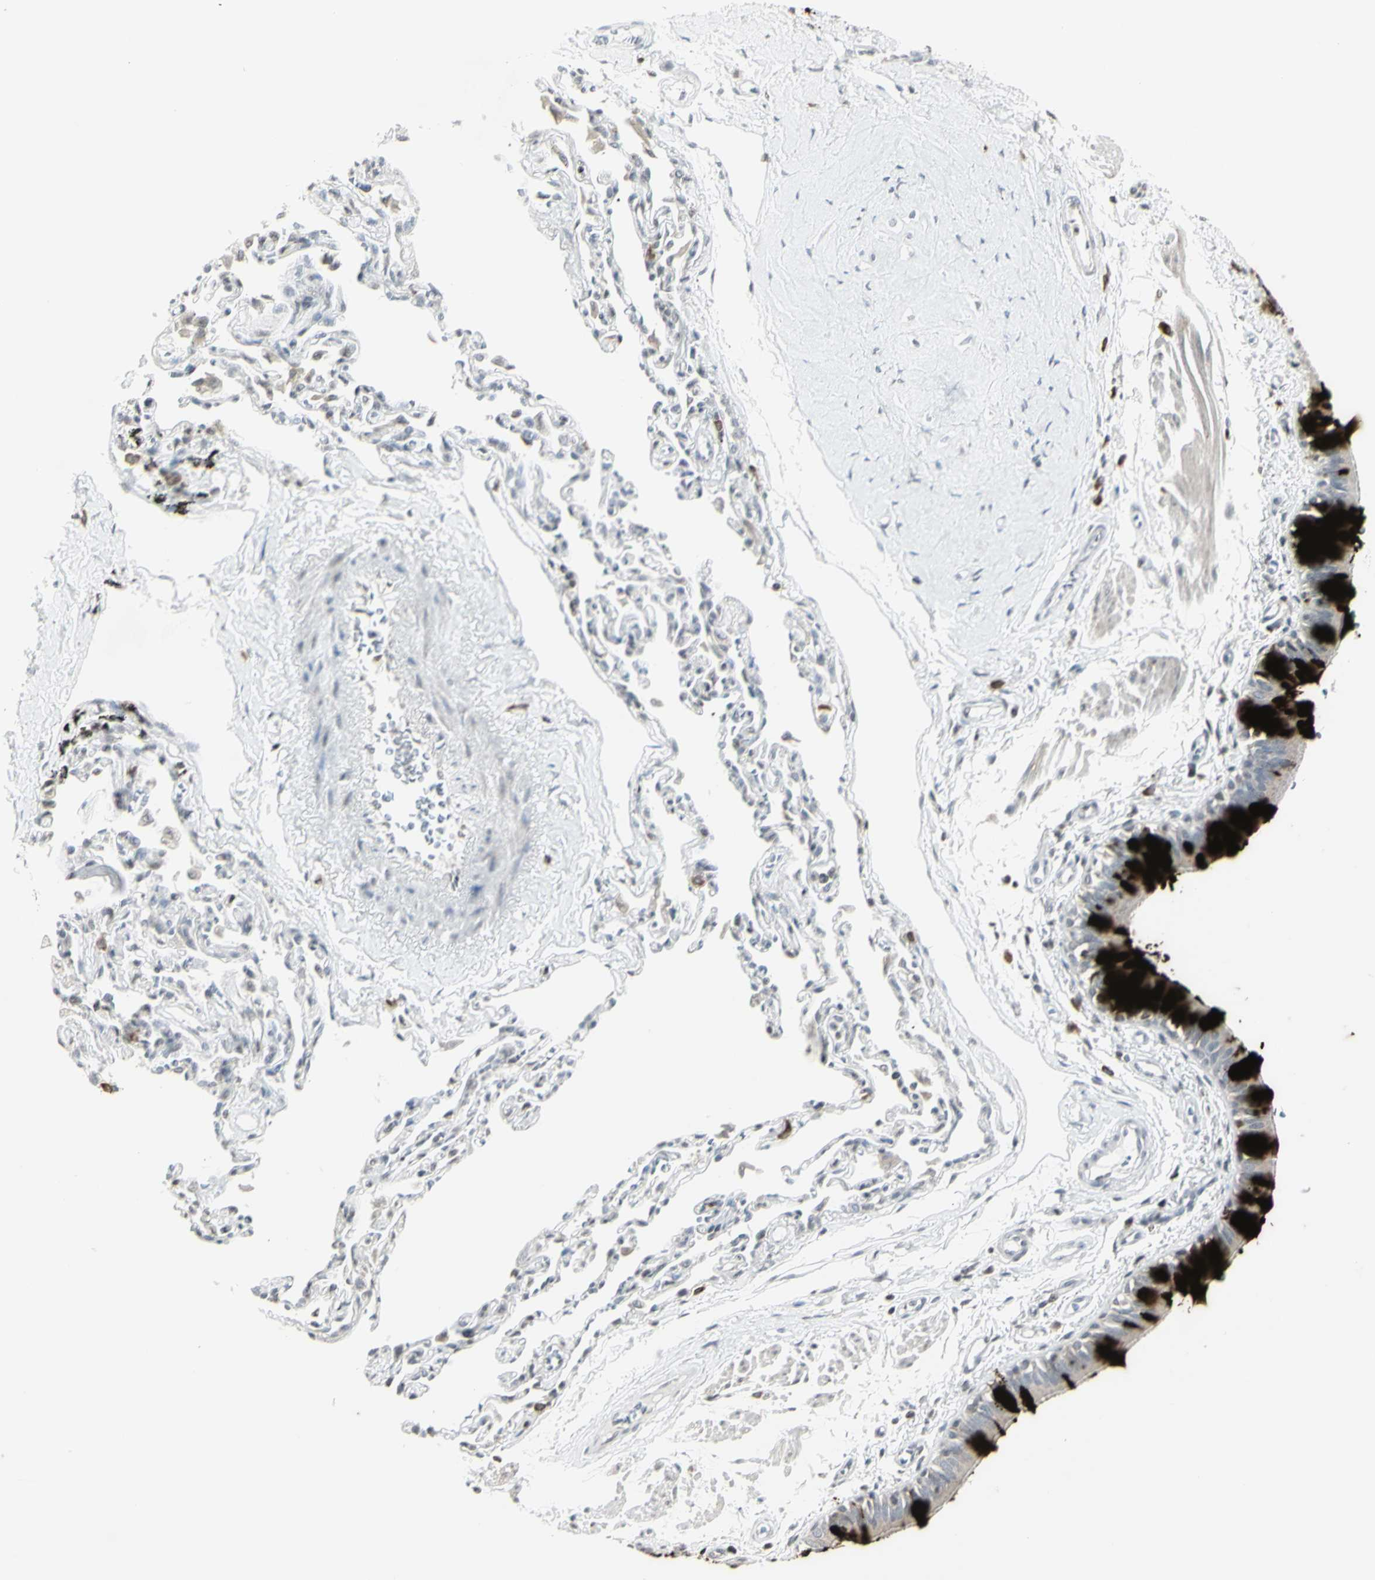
{"staining": {"intensity": "strong", "quantity": ">75%", "location": "cytoplasmic/membranous"}, "tissue": "bronchus", "cell_type": "Respiratory epithelial cells", "image_type": "normal", "snomed": [{"axis": "morphology", "description": "Normal tissue, NOS"}, {"axis": "topography", "description": "Bronchus"}, {"axis": "topography", "description": "Lung"}], "caption": "DAB (3,3'-diaminobenzidine) immunohistochemical staining of unremarkable human bronchus demonstrates strong cytoplasmic/membranous protein positivity in approximately >75% of respiratory epithelial cells.", "gene": "MUC5AC", "patient": {"sex": "male", "age": 64}}